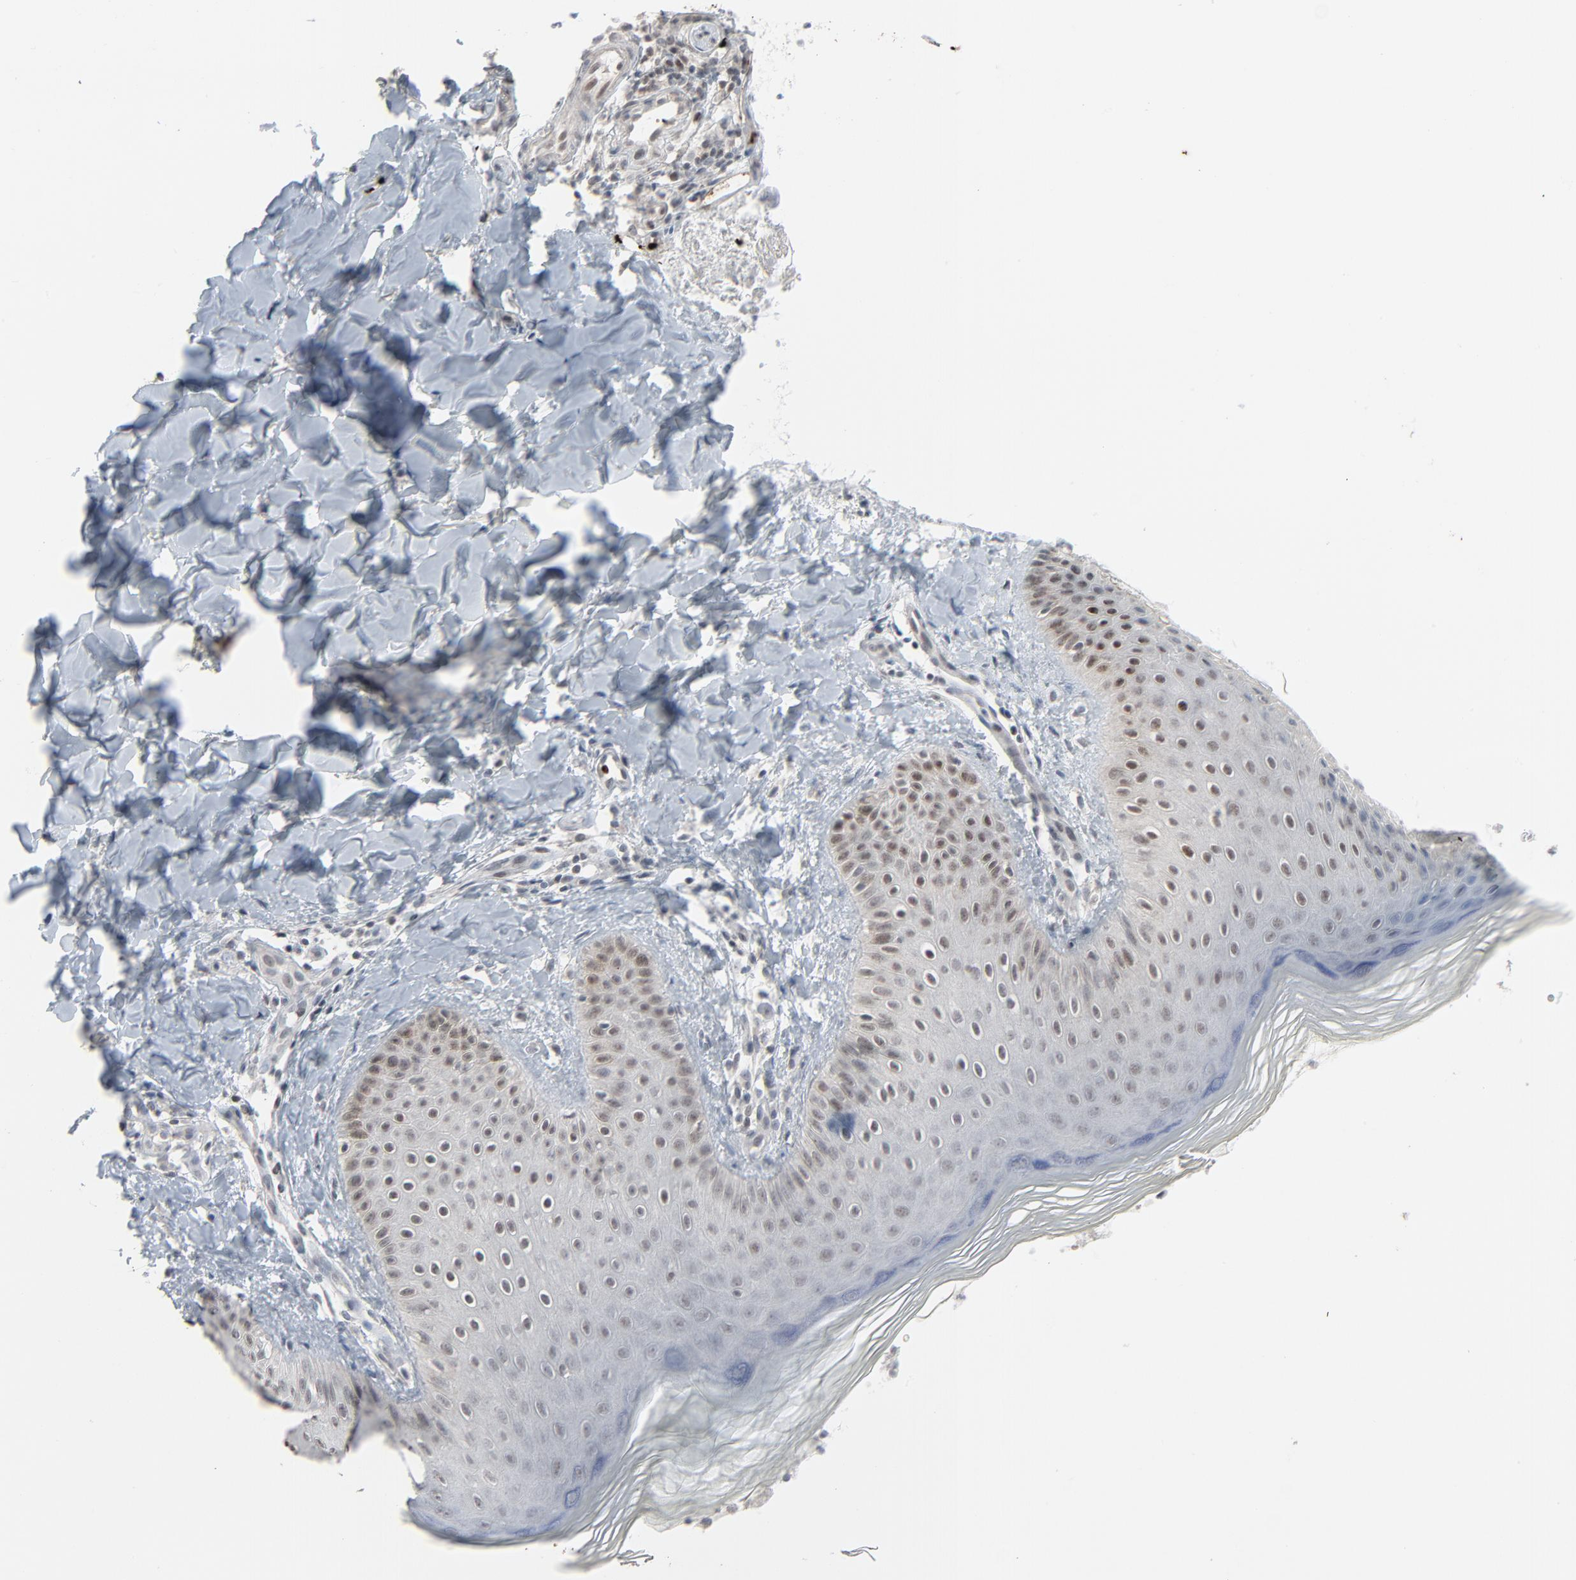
{"staining": {"intensity": "negative", "quantity": "none", "location": "none"}, "tissue": "skin", "cell_type": "Epidermal cells", "image_type": "normal", "snomed": [{"axis": "morphology", "description": "Normal tissue, NOS"}, {"axis": "morphology", "description": "Inflammation, NOS"}, {"axis": "topography", "description": "Soft tissue"}, {"axis": "topography", "description": "Anal"}], "caption": "An immunohistochemistry histopathology image of unremarkable skin is shown. There is no staining in epidermal cells of skin. Nuclei are stained in blue.", "gene": "SAGE1", "patient": {"sex": "female", "age": 15}}